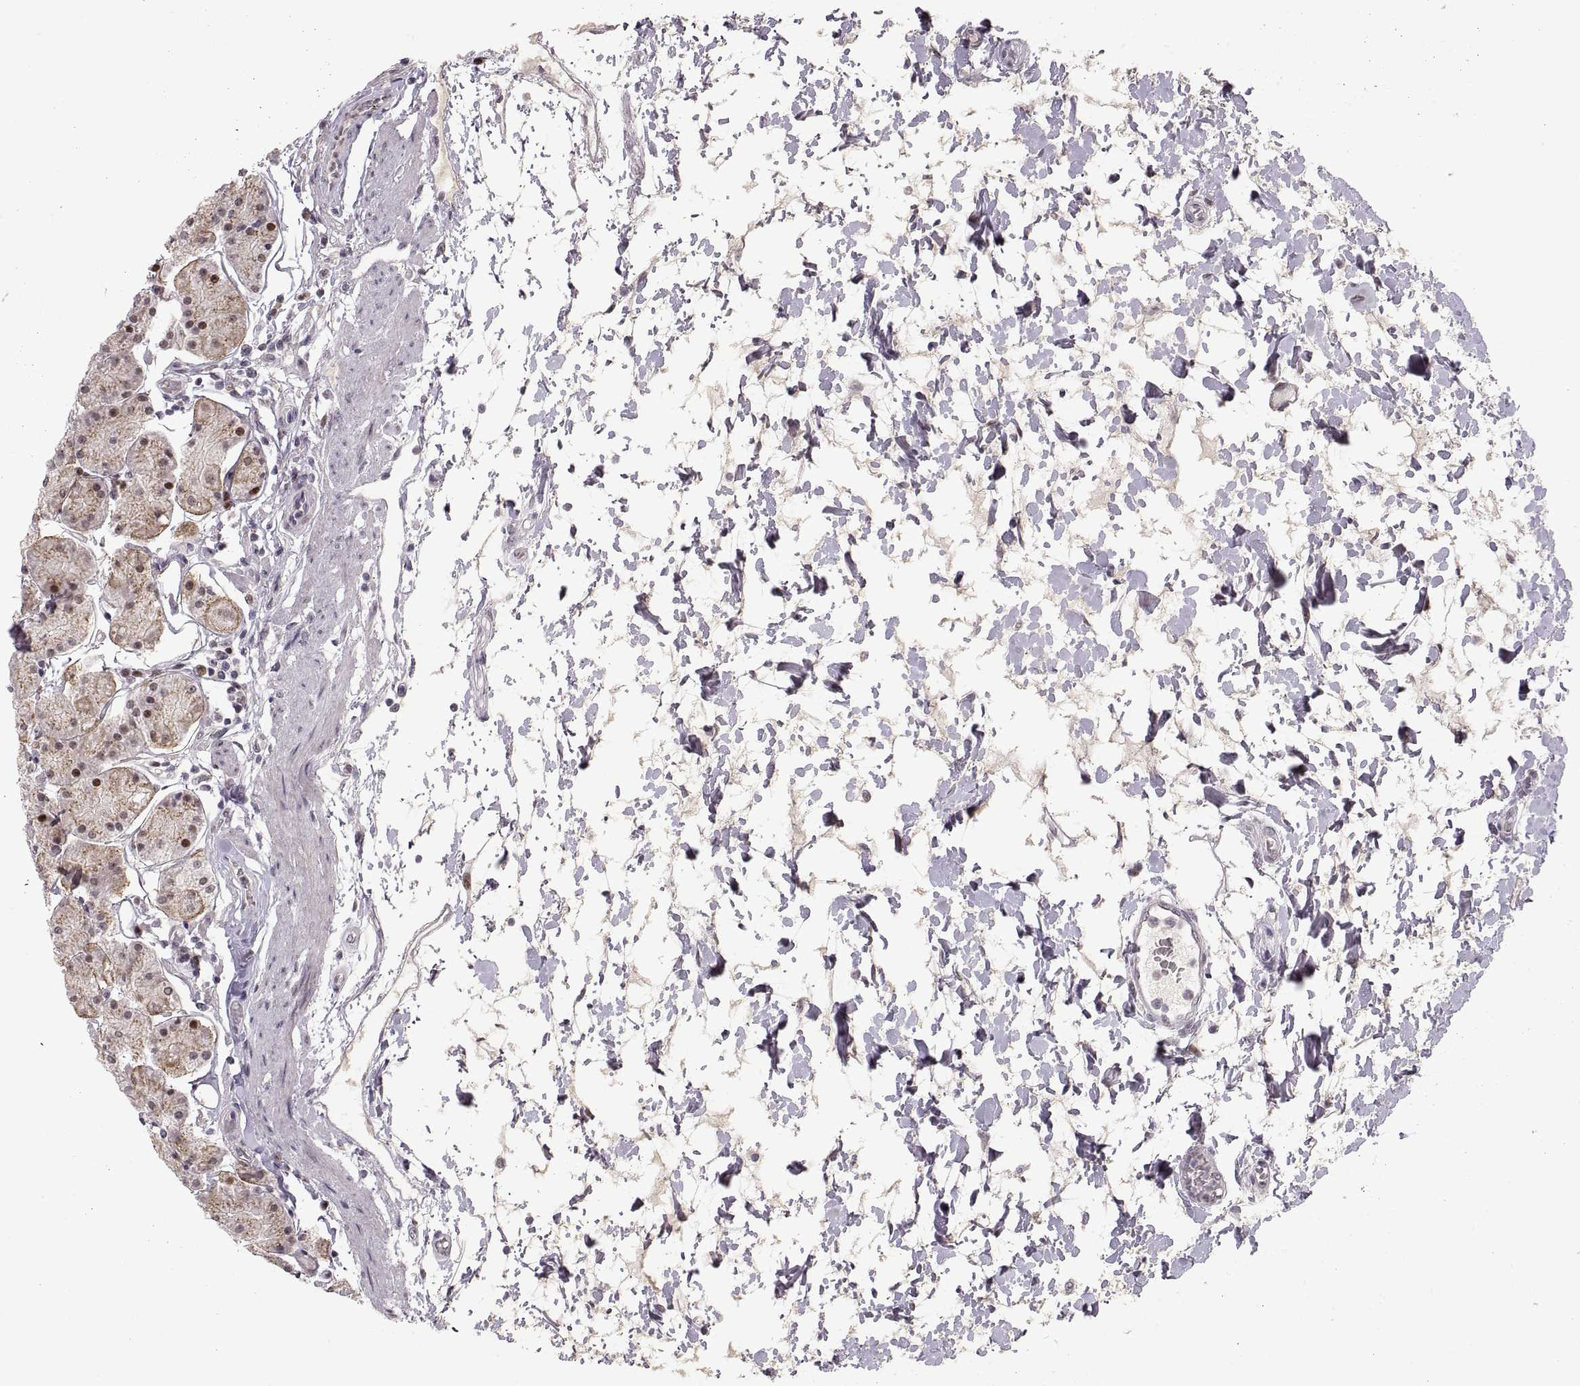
{"staining": {"intensity": "strong", "quantity": "<25%", "location": "cytoplasmic/membranous,nuclear"}, "tissue": "stomach", "cell_type": "Glandular cells", "image_type": "normal", "snomed": [{"axis": "morphology", "description": "Normal tissue, NOS"}, {"axis": "topography", "description": "Stomach"}], "caption": "Human stomach stained with a brown dye shows strong cytoplasmic/membranous,nuclear positive positivity in about <25% of glandular cells.", "gene": "SNAI1", "patient": {"sex": "male", "age": 54}}